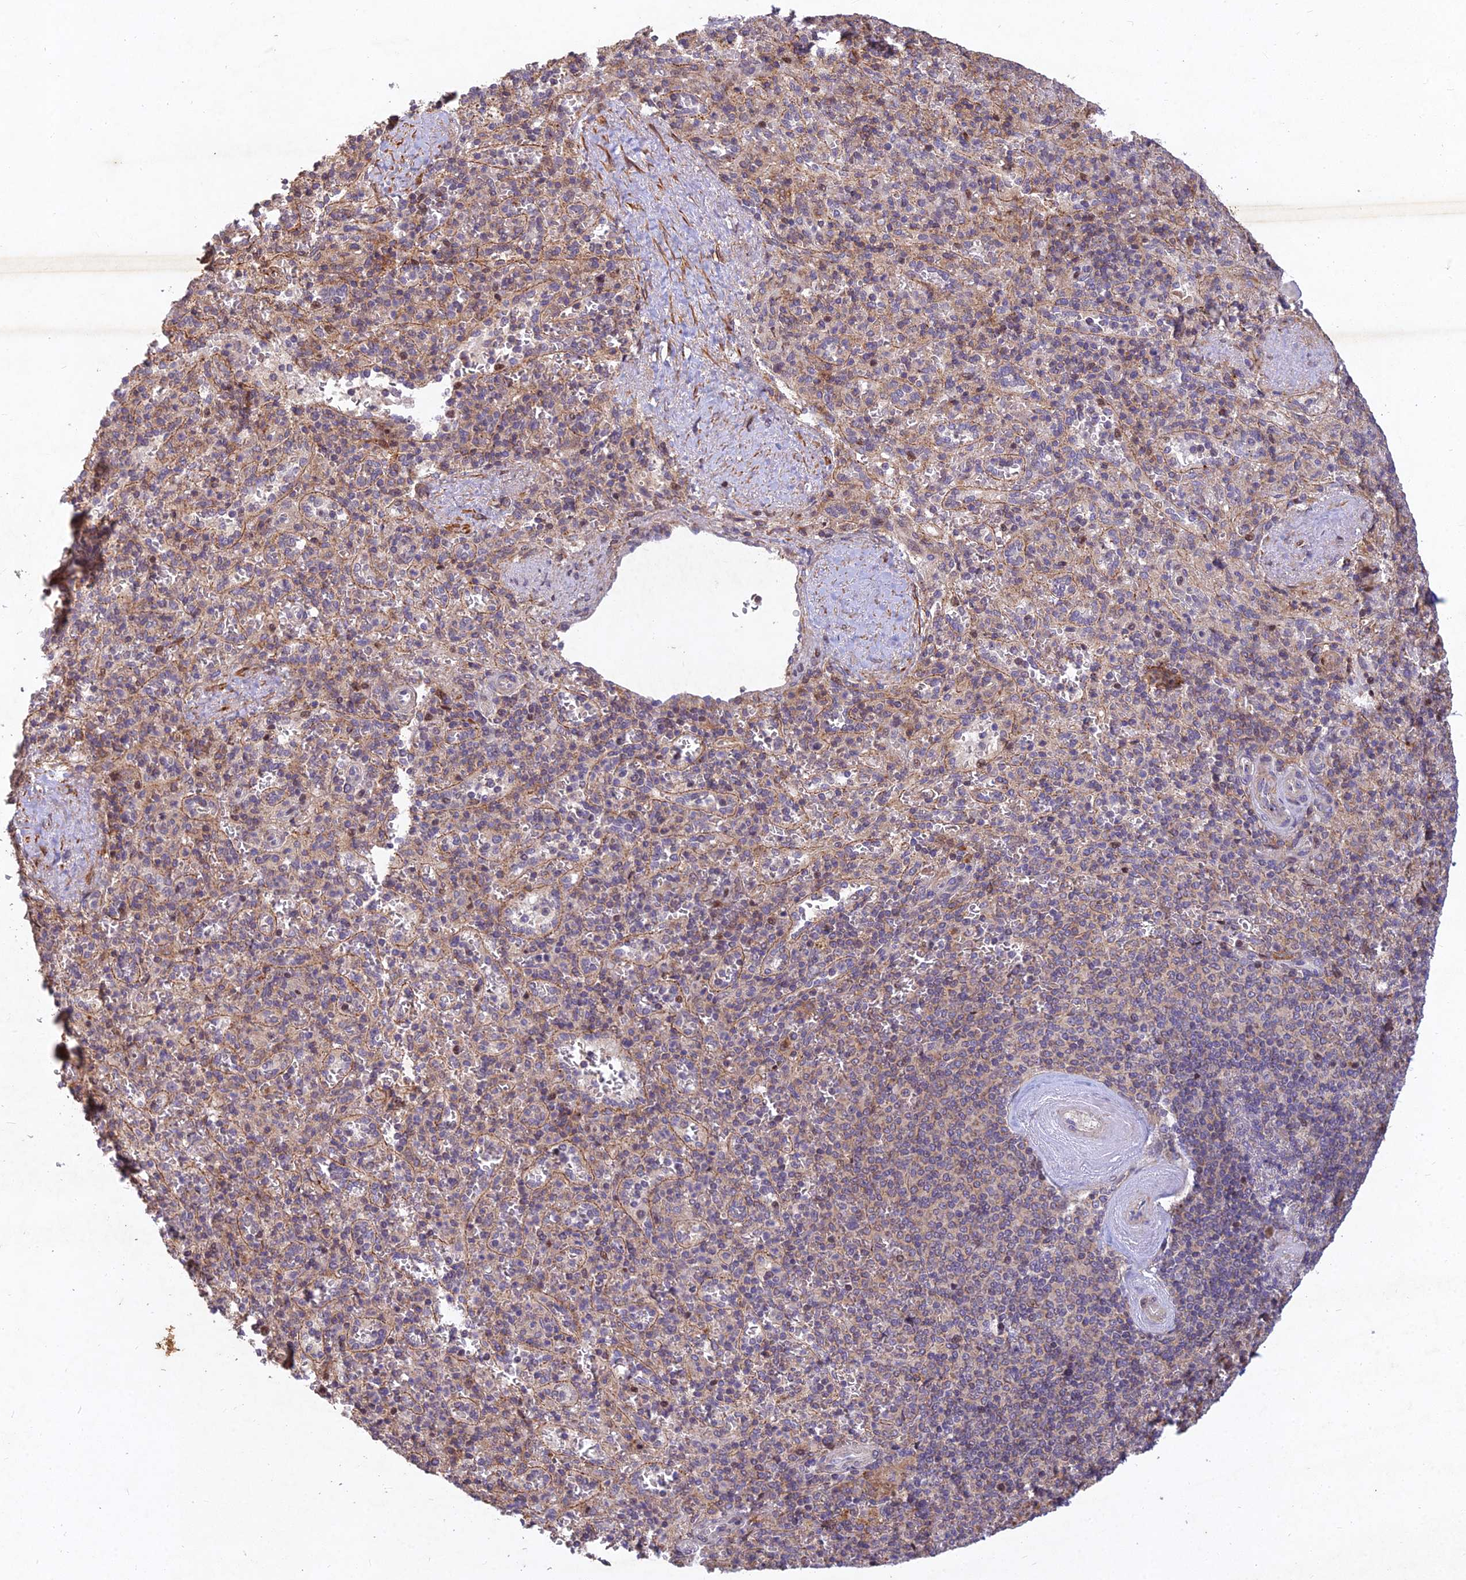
{"staining": {"intensity": "moderate", "quantity": "<25%", "location": "cytoplasmic/membranous"}, "tissue": "spleen", "cell_type": "Cells in red pulp", "image_type": "normal", "snomed": [{"axis": "morphology", "description": "Normal tissue, NOS"}, {"axis": "topography", "description": "Spleen"}], "caption": "IHC photomicrograph of benign human spleen stained for a protein (brown), which exhibits low levels of moderate cytoplasmic/membranous positivity in approximately <25% of cells in red pulp.", "gene": "RELCH", "patient": {"sex": "male", "age": 82}}